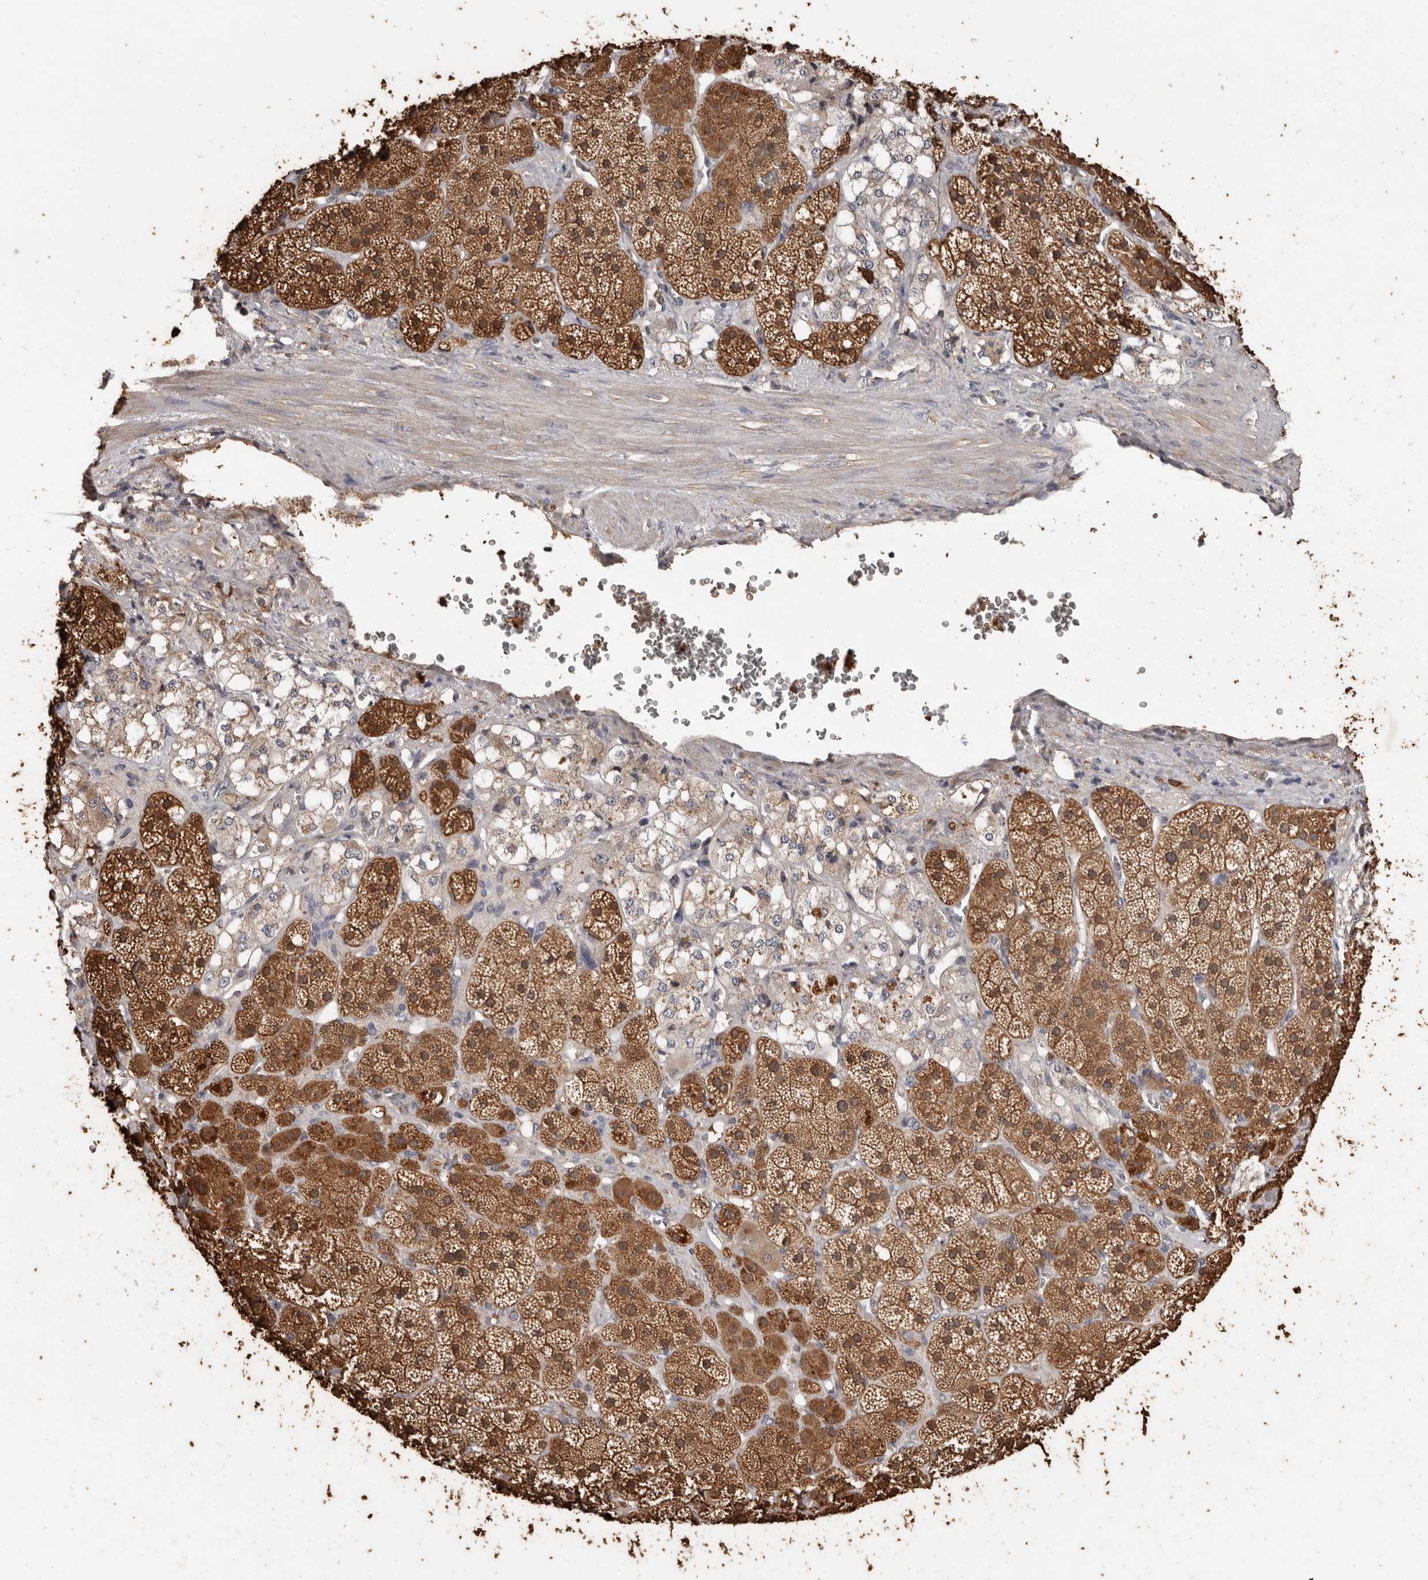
{"staining": {"intensity": "strong", "quantity": ">75%", "location": "cytoplasmic/membranous"}, "tissue": "adrenal gland", "cell_type": "Glandular cells", "image_type": "normal", "snomed": [{"axis": "morphology", "description": "Normal tissue, NOS"}, {"axis": "topography", "description": "Adrenal gland"}], "caption": "A high-resolution image shows immunohistochemistry (IHC) staining of unremarkable adrenal gland, which reveals strong cytoplasmic/membranous positivity in about >75% of glandular cells. Nuclei are stained in blue.", "gene": "RSPO2", "patient": {"sex": "male", "age": 57}}